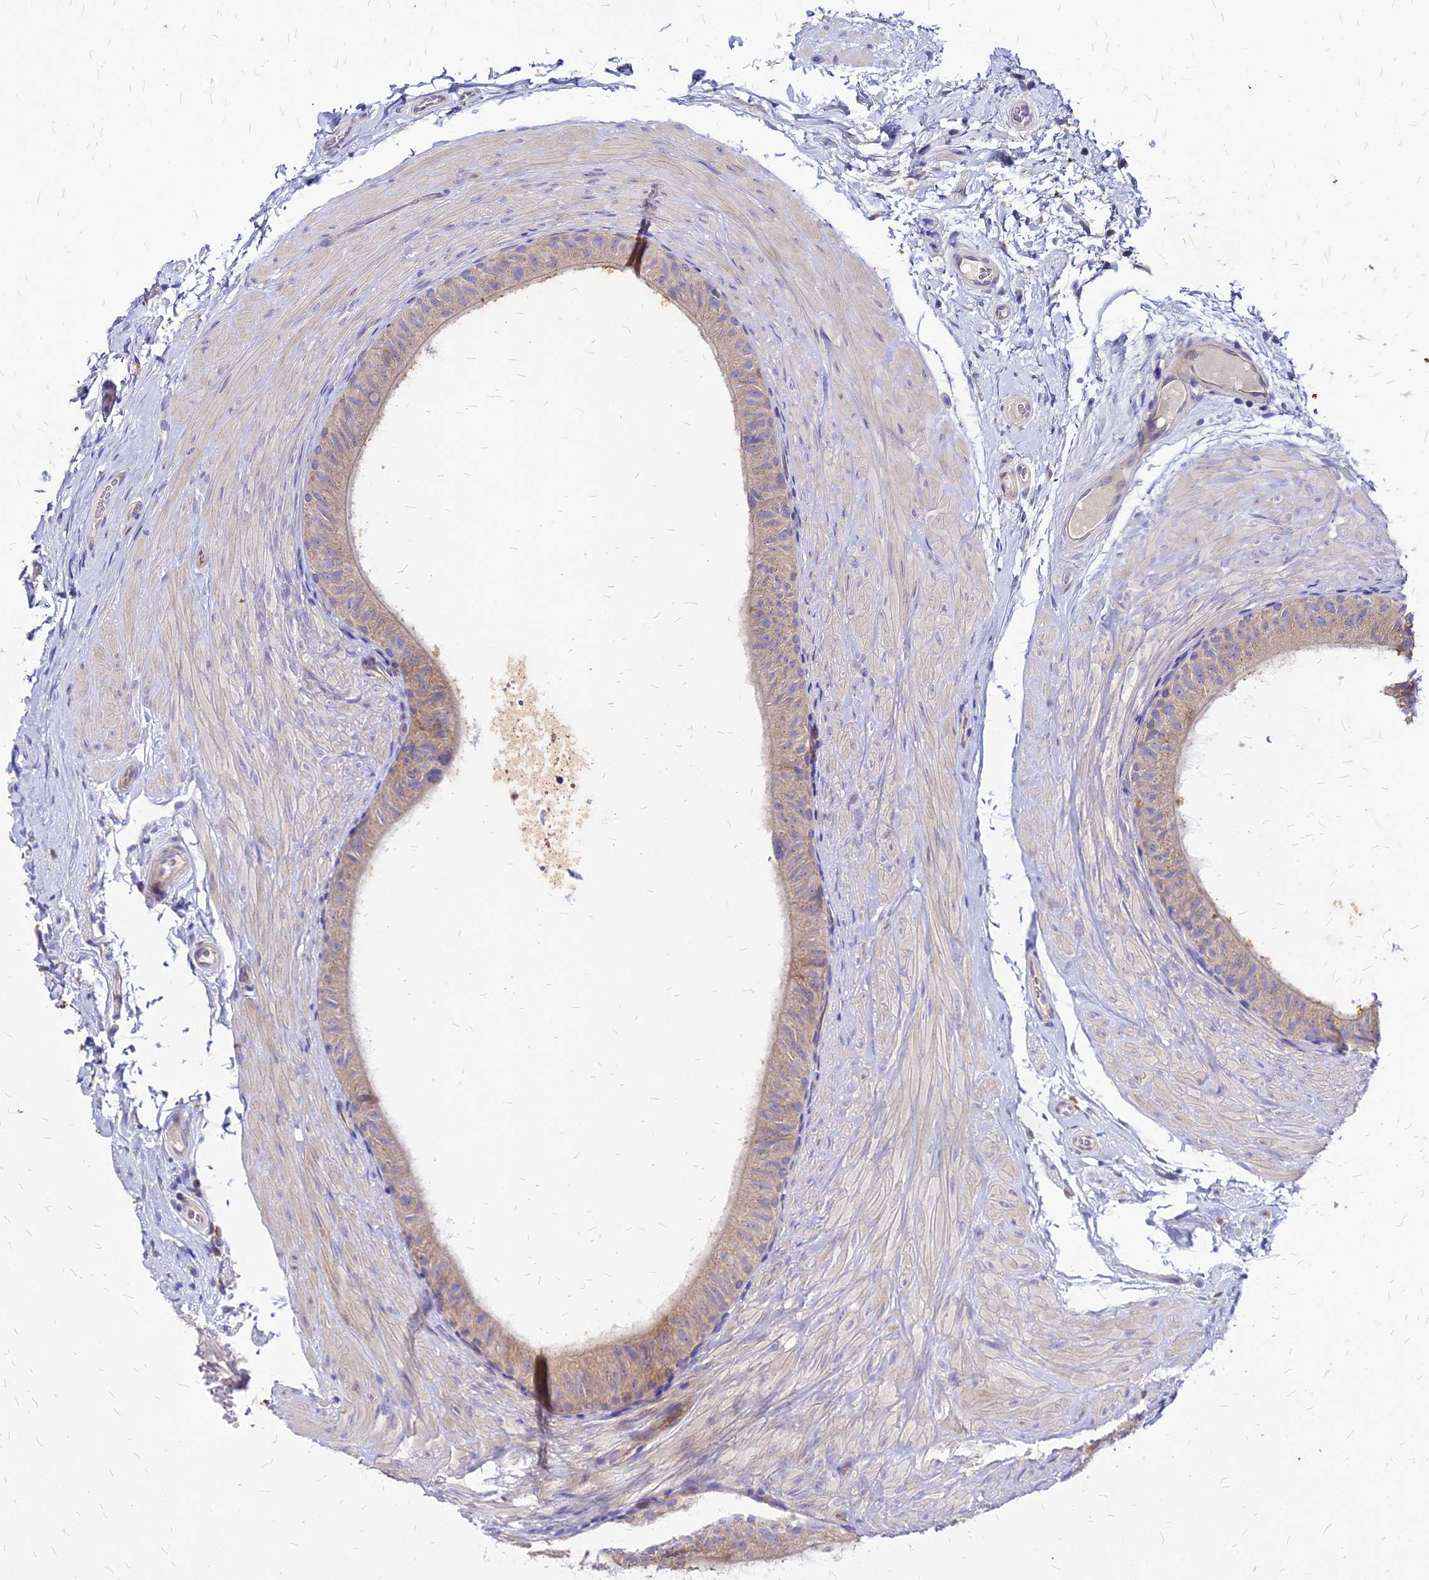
{"staining": {"intensity": "weak", "quantity": "25%-75%", "location": "cytoplasmic/membranous"}, "tissue": "epididymis", "cell_type": "Glandular cells", "image_type": "normal", "snomed": [{"axis": "morphology", "description": "Normal tissue, NOS"}, {"axis": "topography", "description": "Epididymis"}], "caption": "Approximately 25%-75% of glandular cells in normal human epididymis show weak cytoplasmic/membranous protein expression as visualized by brown immunohistochemical staining.", "gene": "COMMD10", "patient": {"sex": "male", "age": 49}}